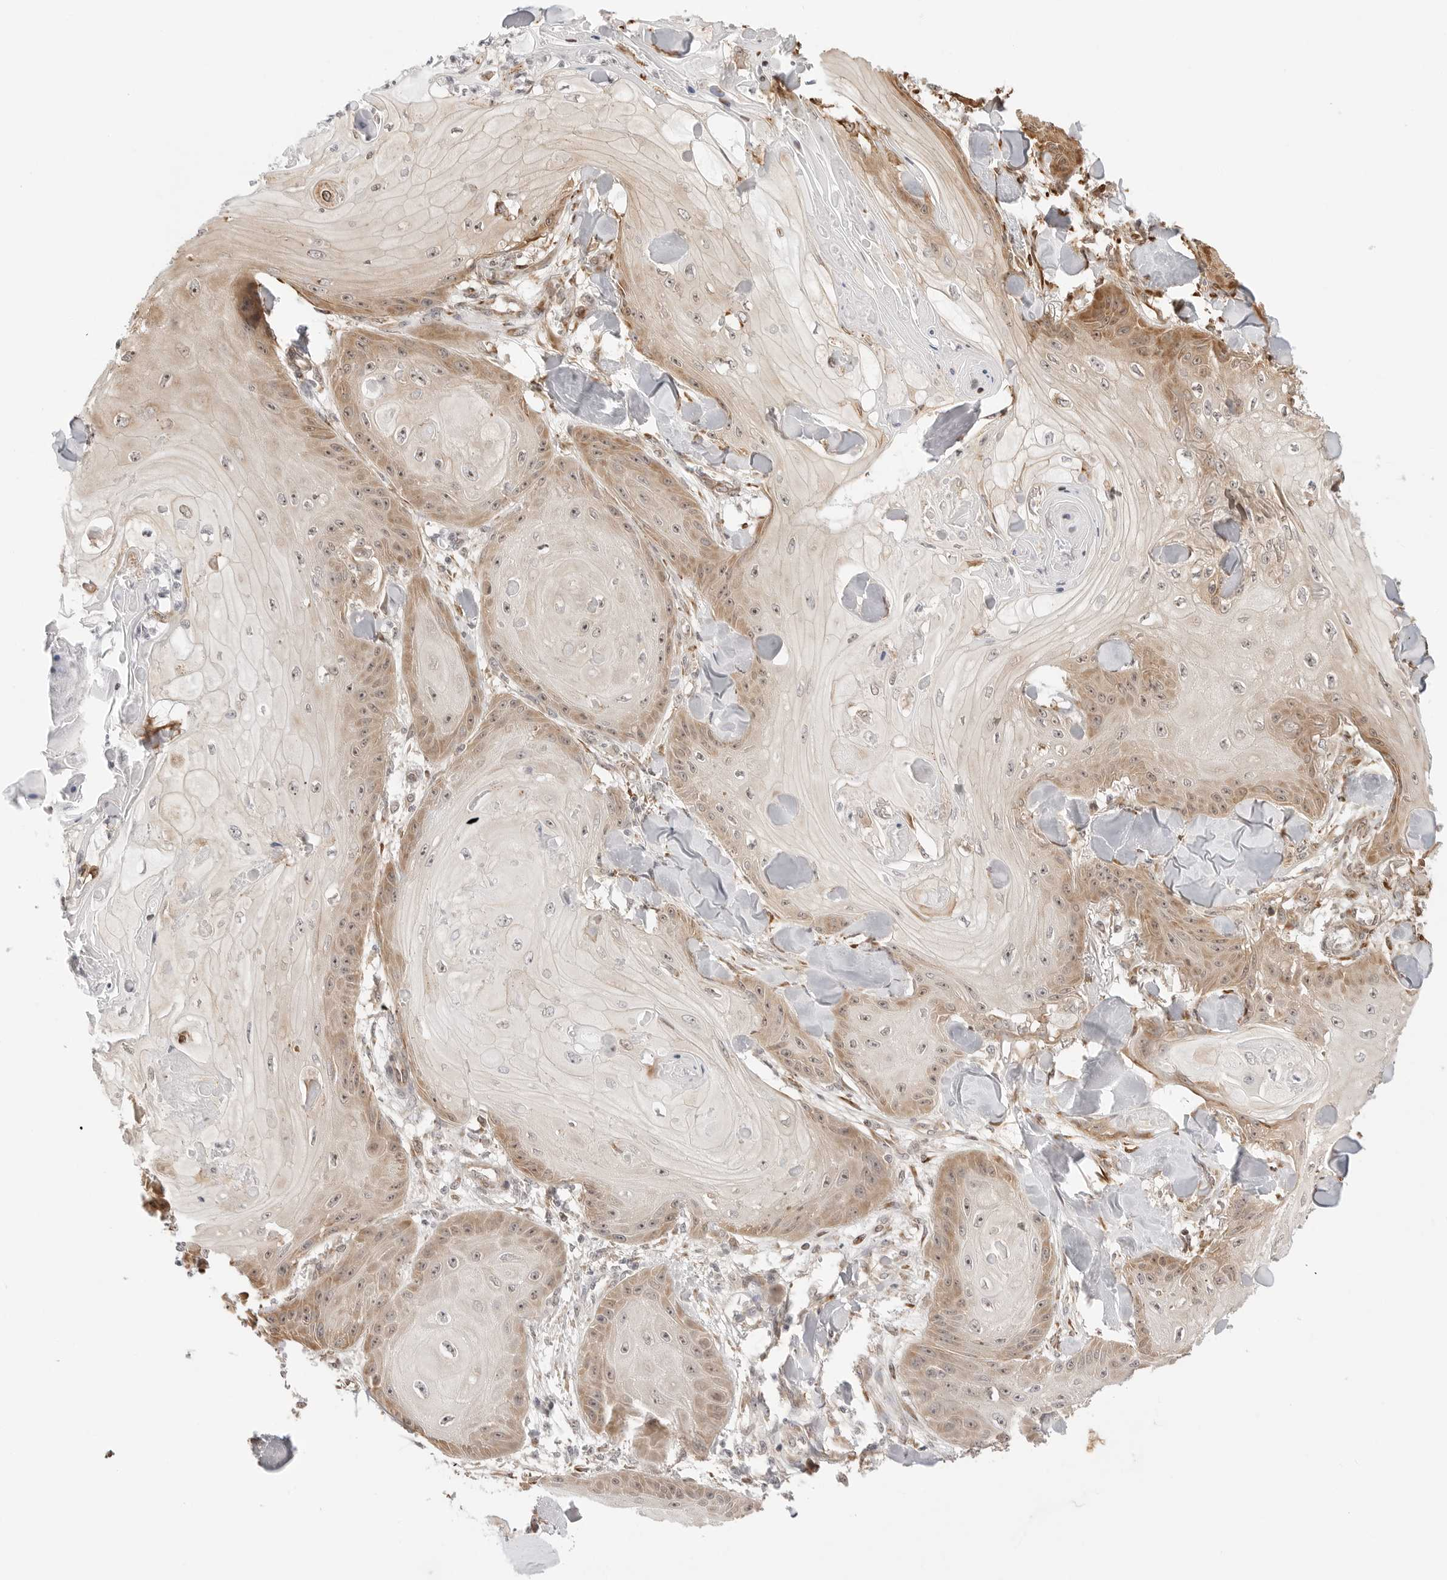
{"staining": {"intensity": "moderate", "quantity": "<25%", "location": "cytoplasmic/membranous,nuclear"}, "tissue": "skin cancer", "cell_type": "Tumor cells", "image_type": "cancer", "snomed": [{"axis": "morphology", "description": "Squamous cell carcinoma, NOS"}, {"axis": "topography", "description": "Skin"}], "caption": "This is a photomicrograph of immunohistochemistry staining of skin cancer (squamous cell carcinoma), which shows moderate staining in the cytoplasmic/membranous and nuclear of tumor cells.", "gene": "FKBP14", "patient": {"sex": "male", "age": 74}}